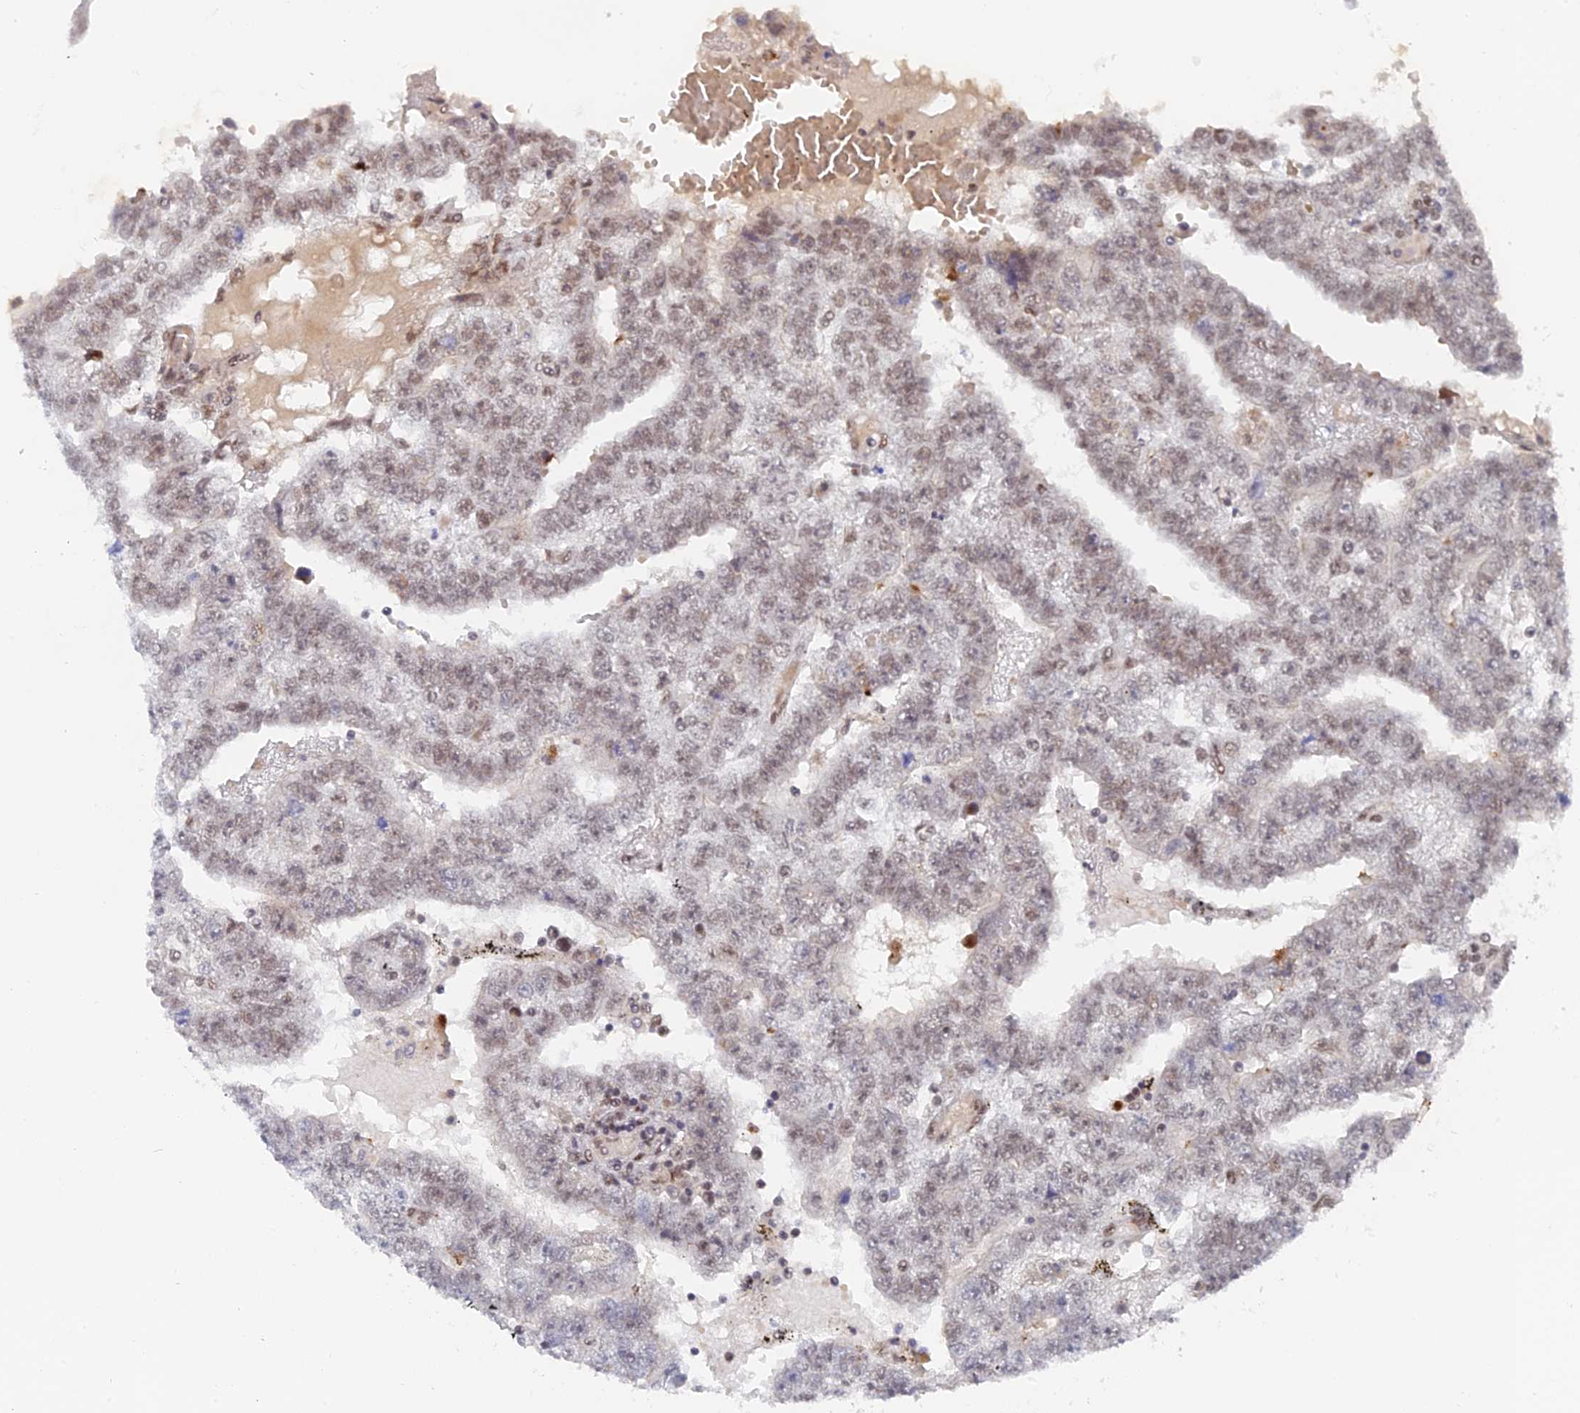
{"staining": {"intensity": "moderate", "quantity": "25%-75%", "location": "nuclear"}, "tissue": "testis cancer", "cell_type": "Tumor cells", "image_type": "cancer", "snomed": [{"axis": "morphology", "description": "Carcinoma, Embryonal, NOS"}, {"axis": "topography", "description": "Testis"}], "caption": "Embryonal carcinoma (testis) tissue shows moderate nuclear expression in approximately 25%-75% of tumor cells", "gene": "CCDC85A", "patient": {"sex": "male", "age": 25}}